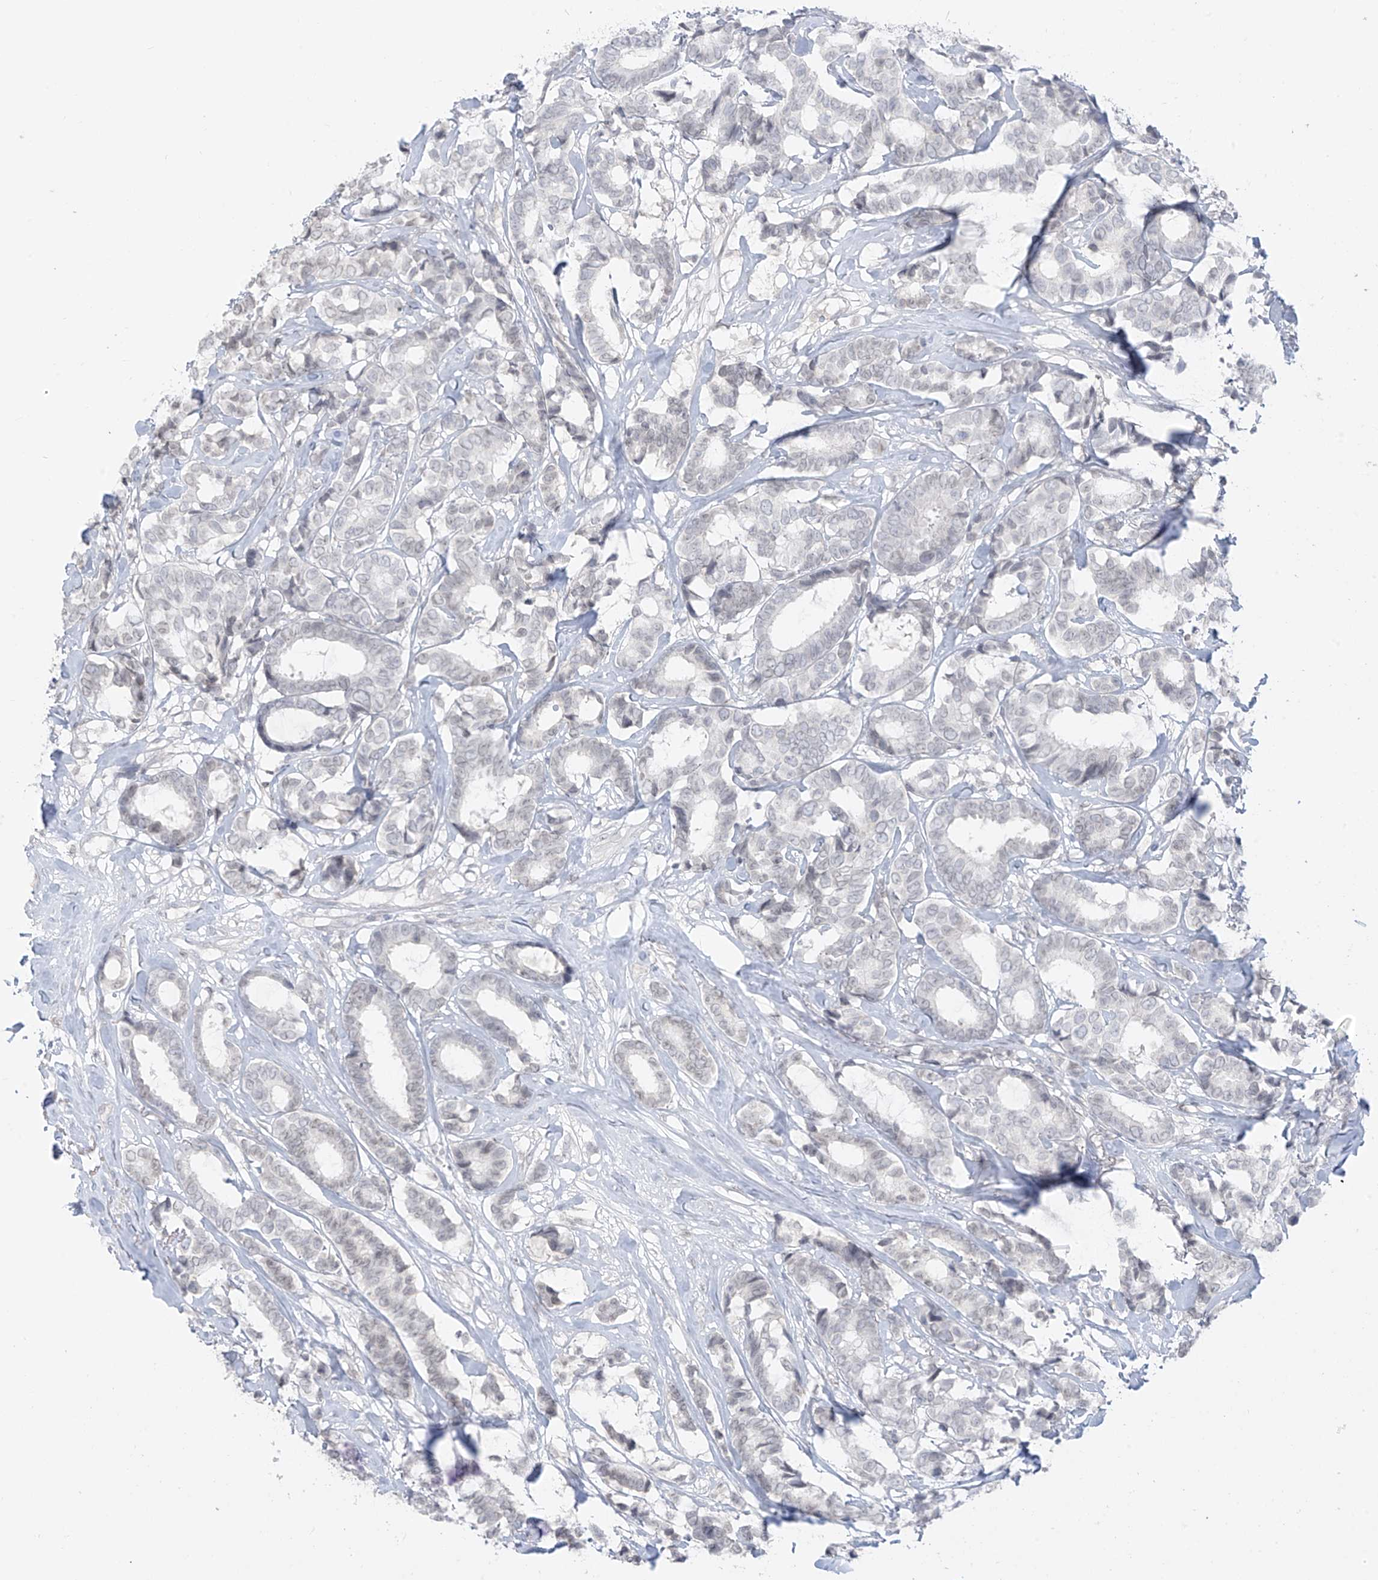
{"staining": {"intensity": "negative", "quantity": "none", "location": "none"}, "tissue": "breast cancer", "cell_type": "Tumor cells", "image_type": "cancer", "snomed": [{"axis": "morphology", "description": "Duct carcinoma"}, {"axis": "topography", "description": "Breast"}], "caption": "IHC image of neoplastic tissue: human breast intraductal carcinoma stained with DAB (3,3'-diaminobenzidine) displays no significant protein positivity in tumor cells.", "gene": "OSBPL7", "patient": {"sex": "female", "age": 87}}